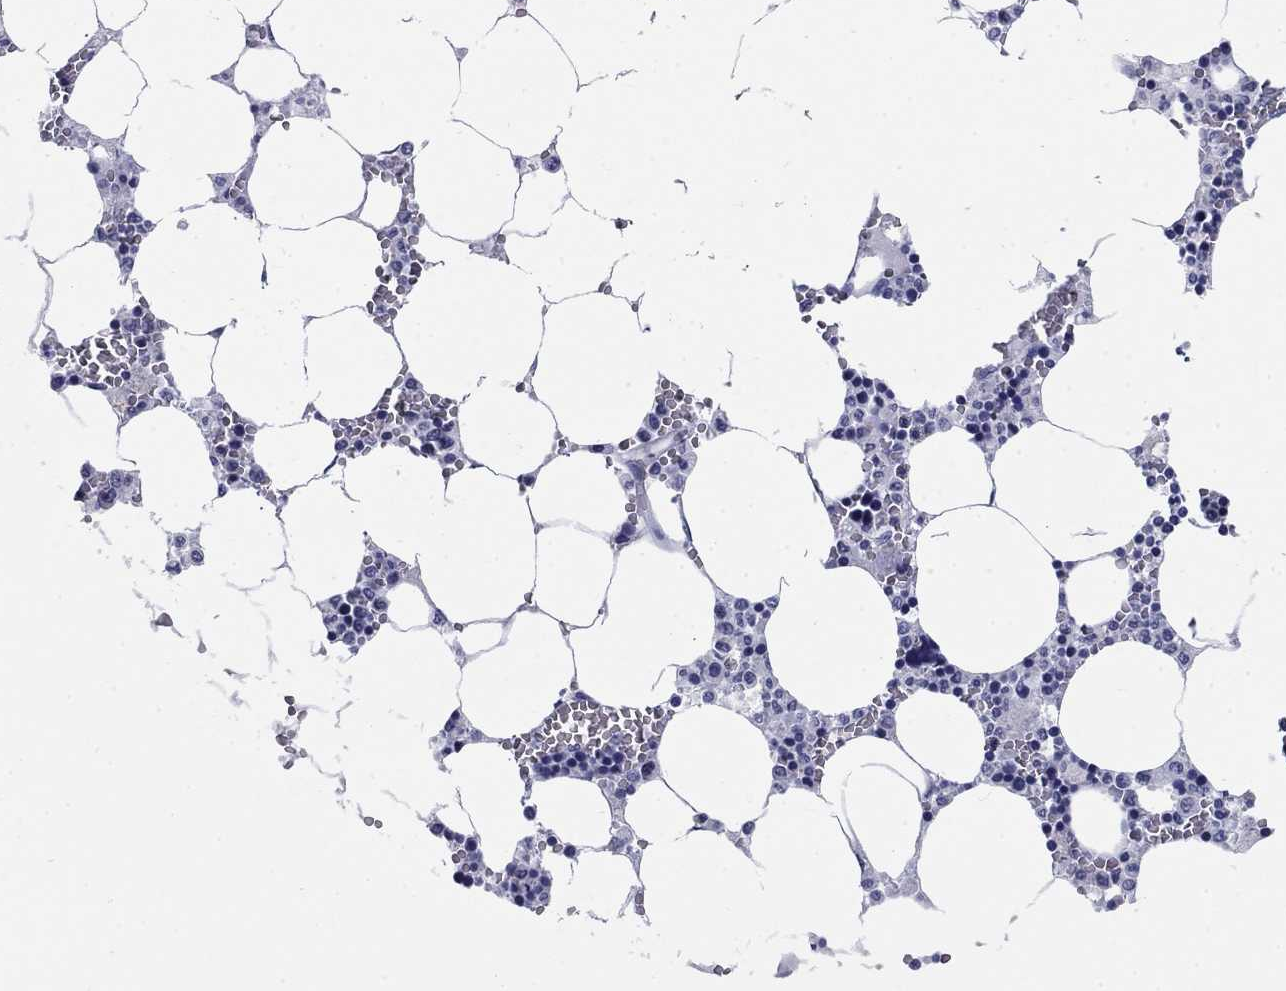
{"staining": {"intensity": "negative", "quantity": "none", "location": "none"}, "tissue": "bone marrow", "cell_type": "Hematopoietic cells", "image_type": "normal", "snomed": [{"axis": "morphology", "description": "Normal tissue, NOS"}, {"axis": "topography", "description": "Bone marrow"}], "caption": "Immunohistochemistry (IHC) image of benign human bone marrow stained for a protein (brown), which displays no expression in hematopoietic cells.", "gene": "C4orf19", "patient": {"sex": "female", "age": 64}}